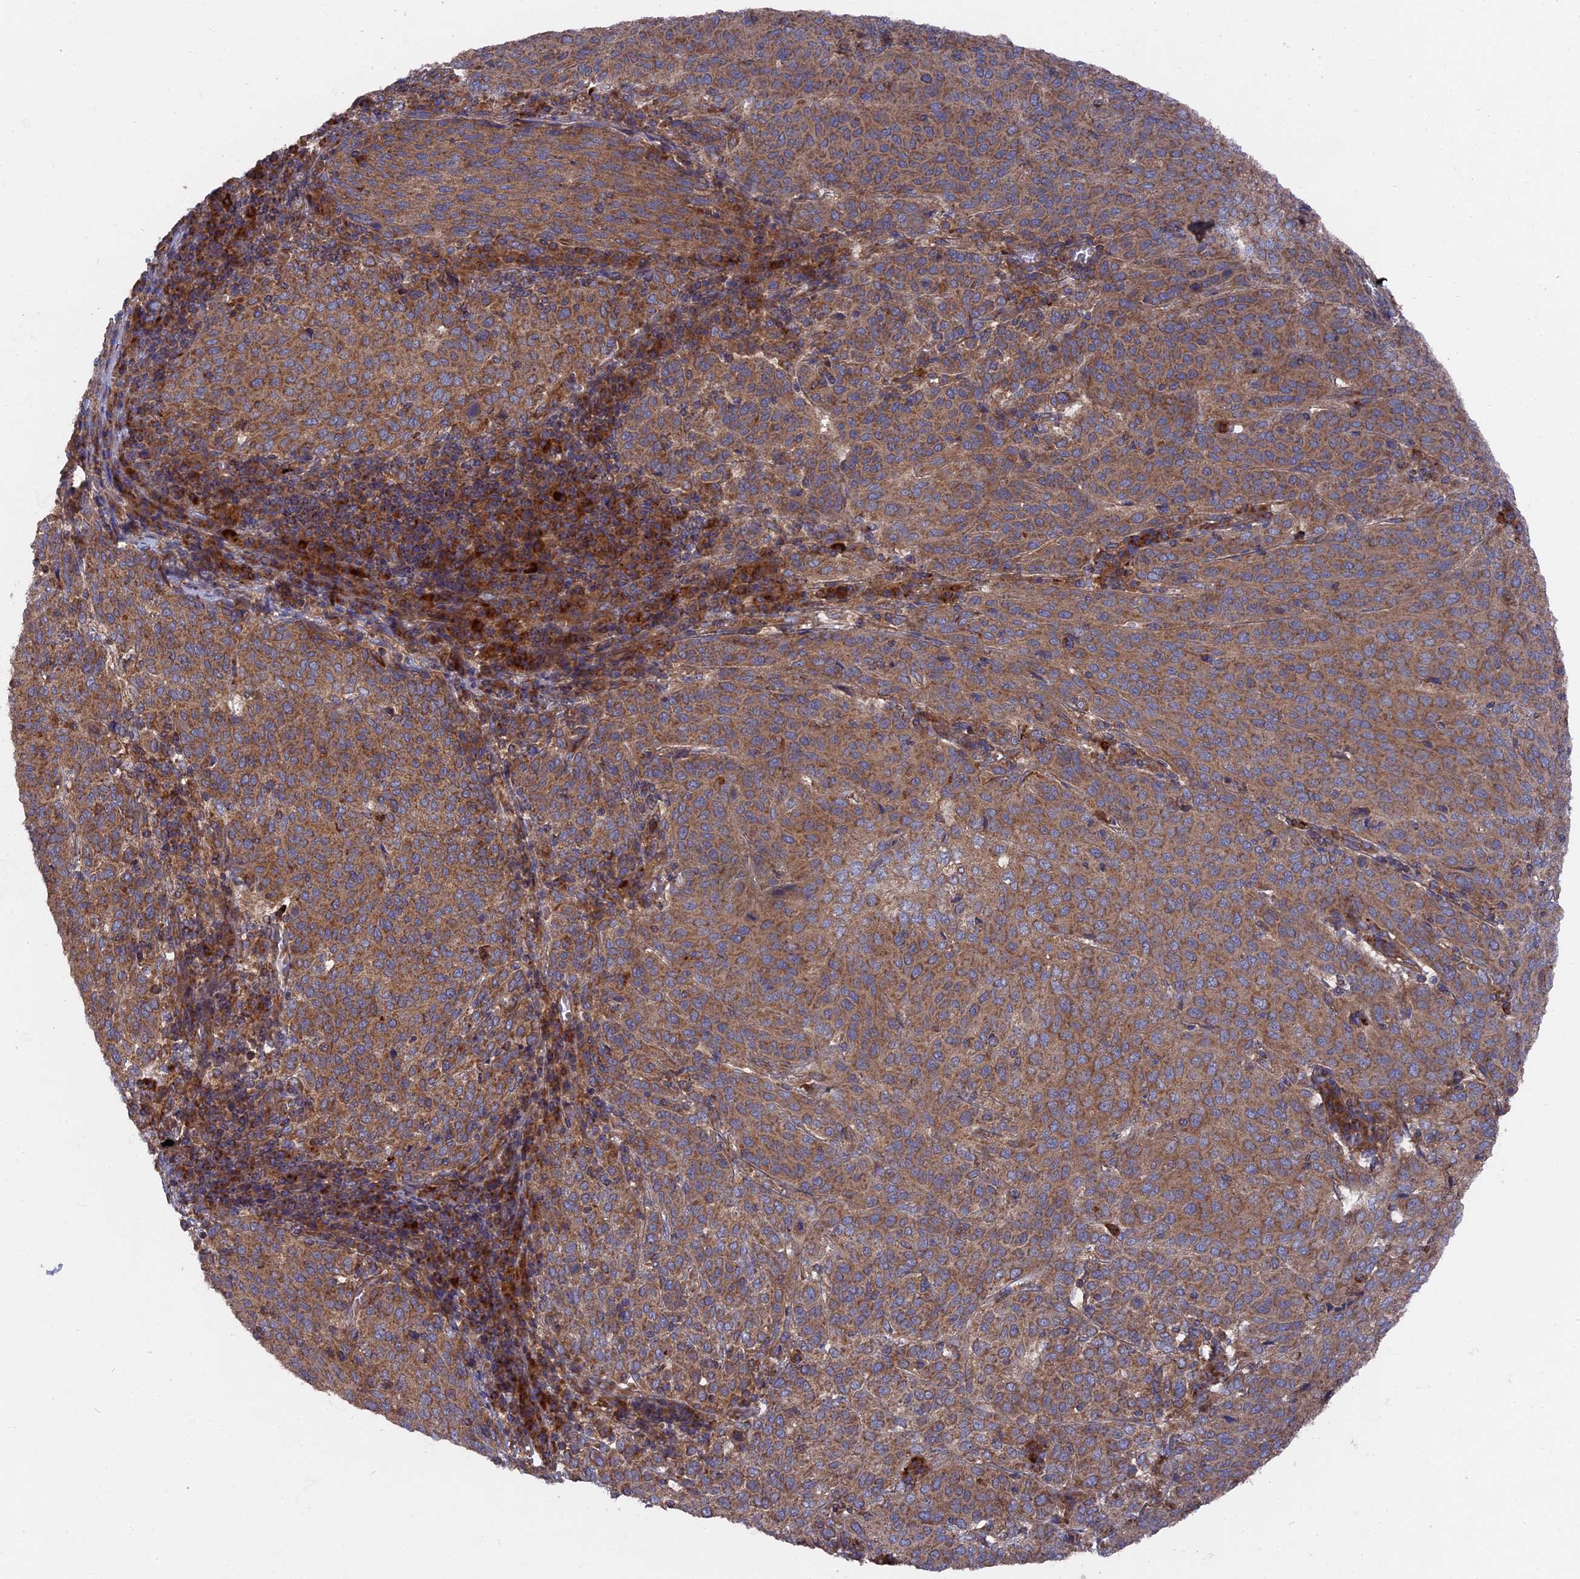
{"staining": {"intensity": "moderate", "quantity": ">75%", "location": "cytoplasmic/membranous"}, "tissue": "cervical cancer", "cell_type": "Tumor cells", "image_type": "cancer", "snomed": [{"axis": "morphology", "description": "Squamous cell carcinoma, NOS"}, {"axis": "topography", "description": "Cervix"}], "caption": "Immunohistochemical staining of human cervical cancer exhibits moderate cytoplasmic/membranous protein positivity in approximately >75% of tumor cells.", "gene": "TELO2", "patient": {"sex": "female", "age": 46}}